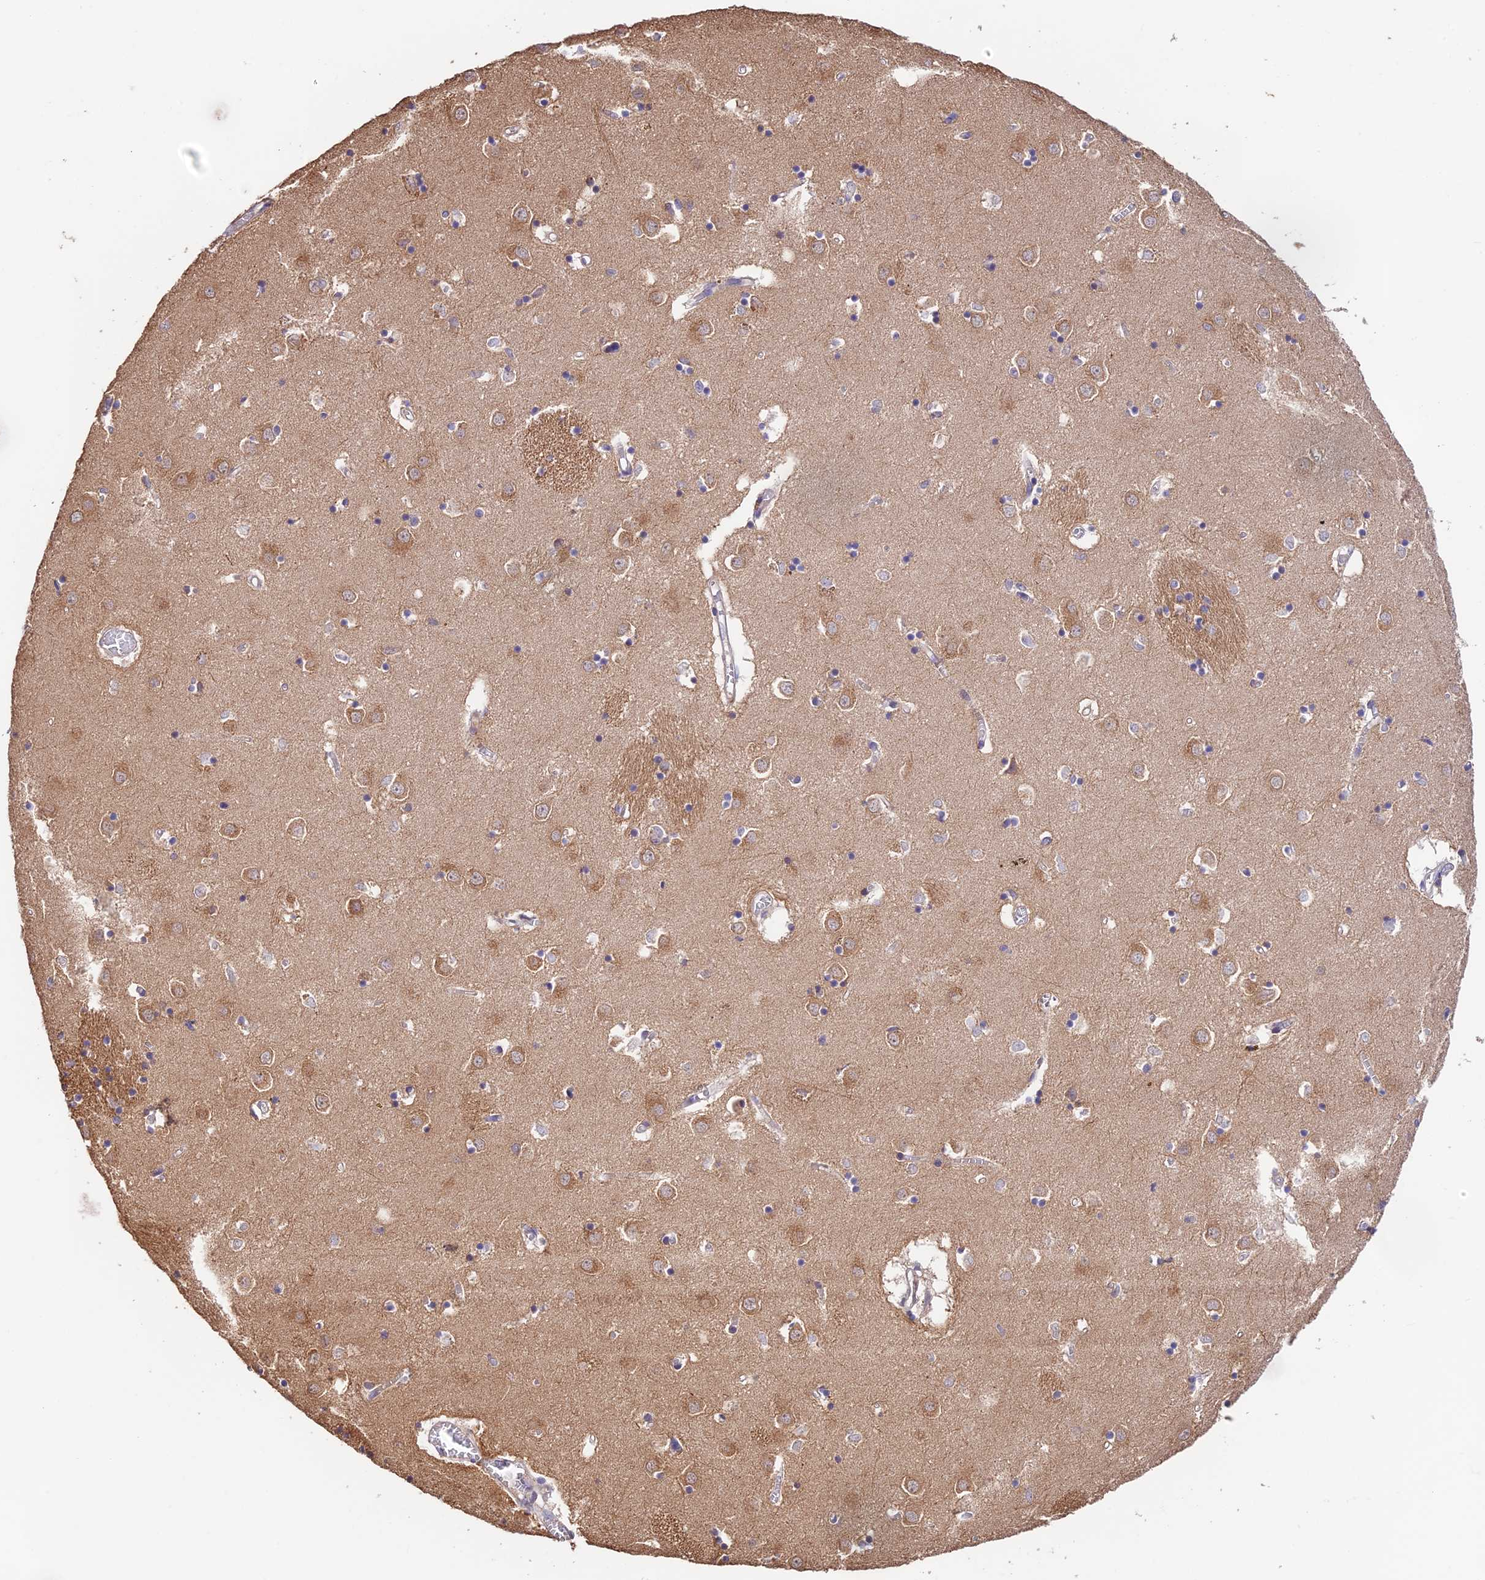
{"staining": {"intensity": "strong", "quantity": "<25%", "location": "cytoplasmic/membranous"}, "tissue": "caudate", "cell_type": "Glial cells", "image_type": "normal", "snomed": [{"axis": "morphology", "description": "Normal tissue, NOS"}, {"axis": "topography", "description": "Lateral ventricle wall"}], "caption": "This photomicrograph reveals immunohistochemistry (IHC) staining of unremarkable human caudate, with medium strong cytoplasmic/membranous positivity in about <25% of glial cells.", "gene": "EMC3", "patient": {"sex": "male", "age": 70}}